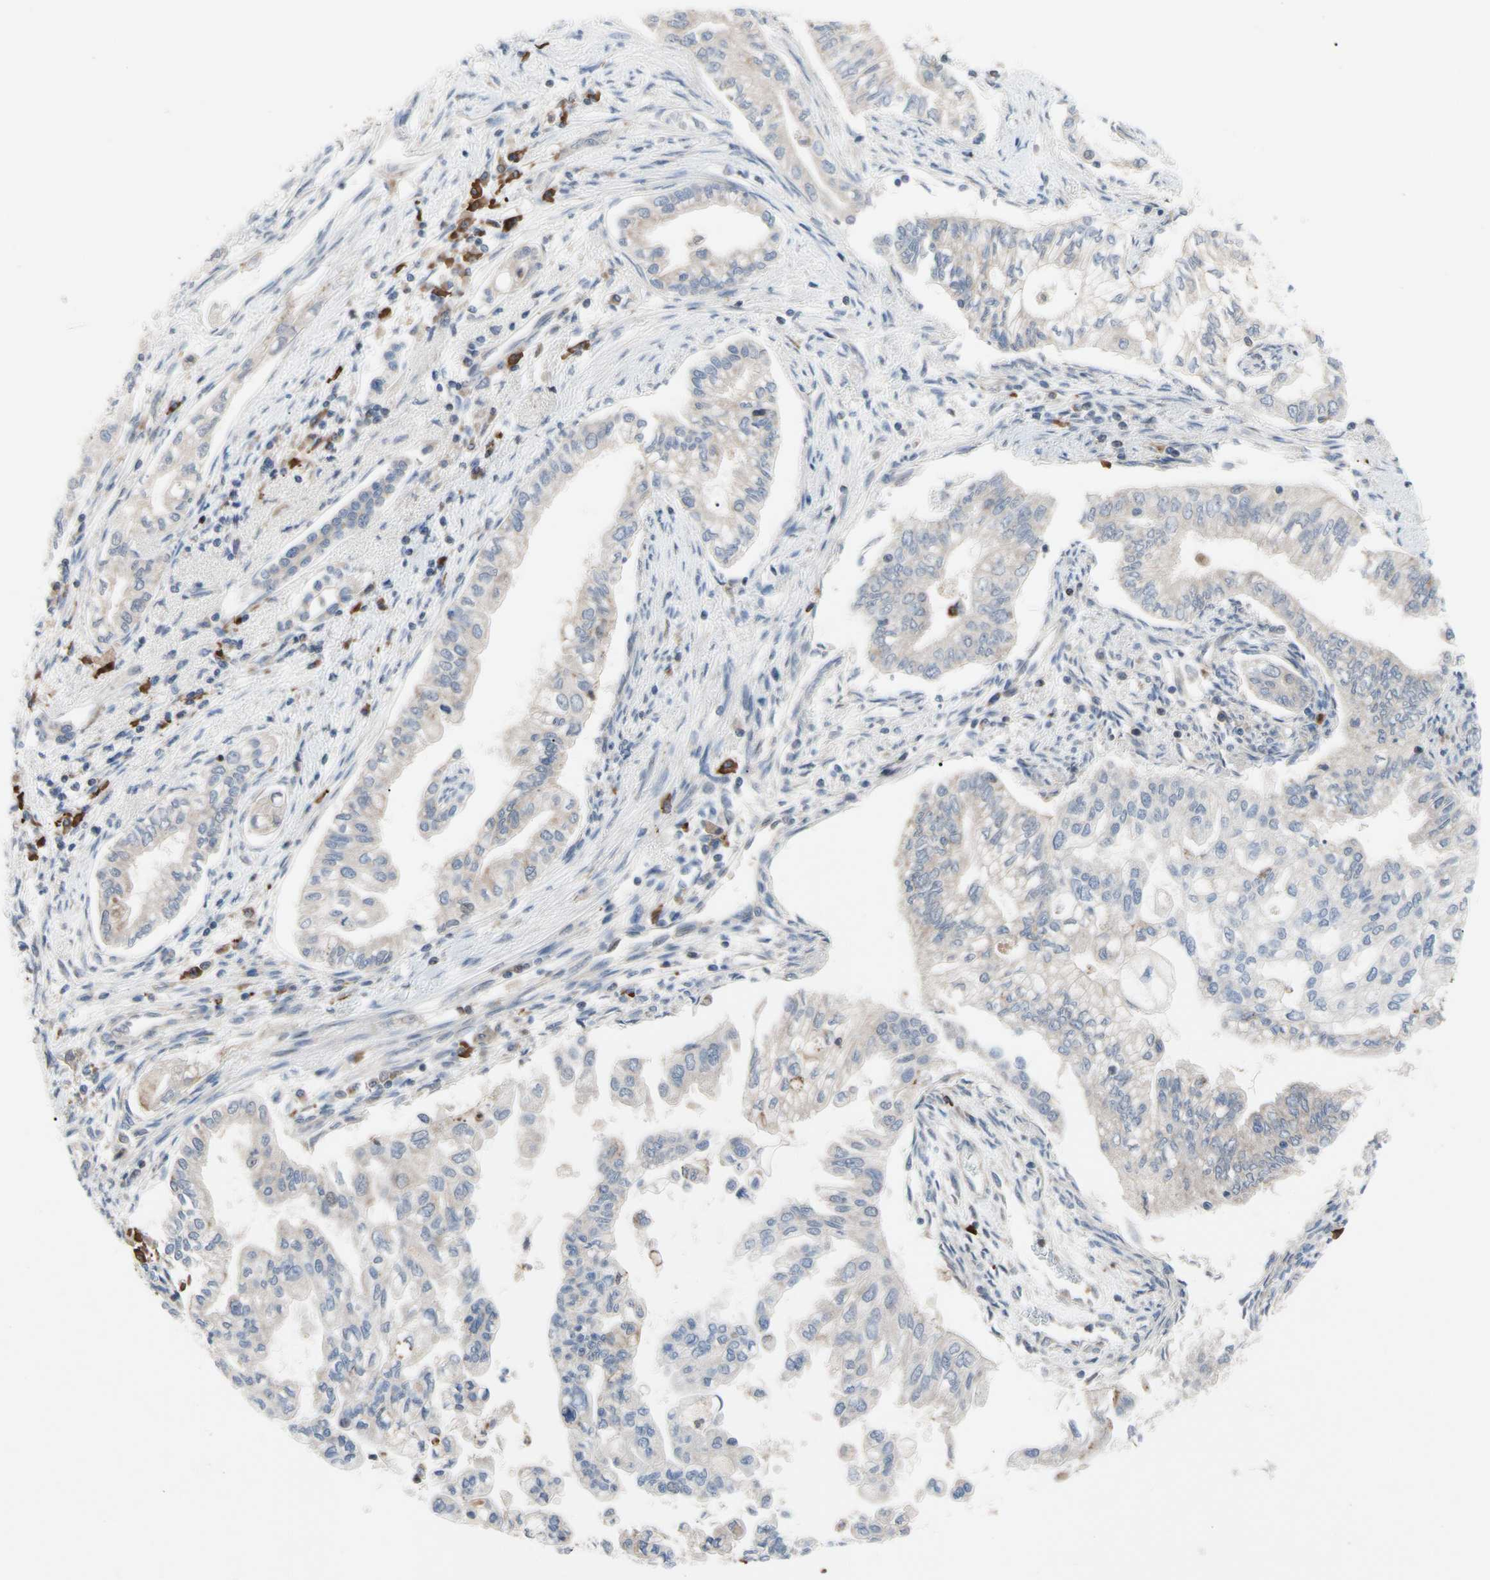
{"staining": {"intensity": "weak", "quantity": "25%-75%", "location": "cytoplasmic/membranous"}, "tissue": "pancreatic cancer", "cell_type": "Tumor cells", "image_type": "cancer", "snomed": [{"axis": "morphology", "description": "Normal tissue, NOS"}, {"axis": "topography", "description": "Pancreas"}], "caption": "This is an image of IHC staining of pancreatic cancer, which shows weak positivity in the cytoplasmic/membranous of tumor cells.", "gene": "MCL1", "patient": {"sex": "male", "age": 42}}